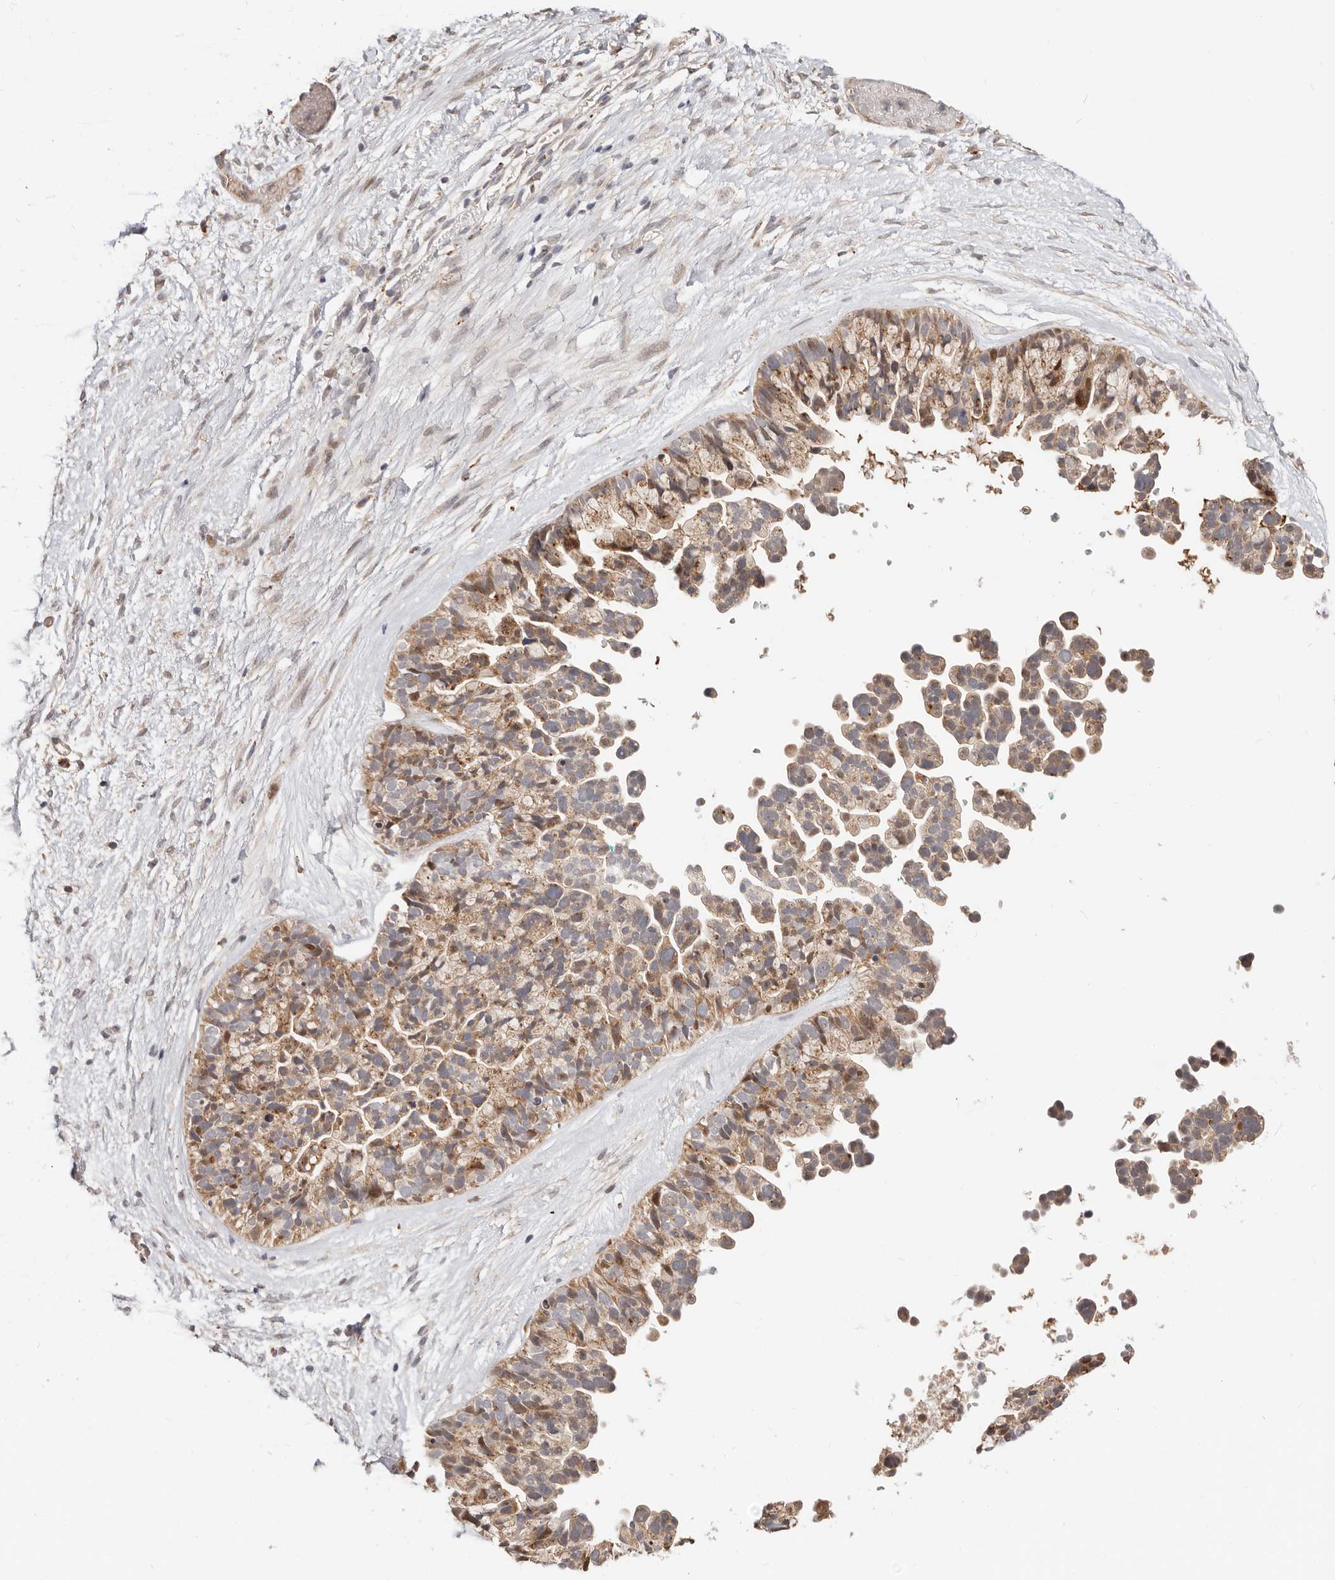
{"staining": {"intensity": "moderate", "quantity": ">75%", "location": "cytoplasmic/membranous,nuclear"}, "tissue": "ovarian cancer", "cell_type": "Tumor cells", "image_type": "cancer", "snomed": [{"axis": "morphology", "description": "Cystadenocarcinoma, serous, NOS"}, {"axis": "topography", "description": "Ovary"}], "caption": "Ovarian cancer (serous cystadenocarcinoma) was stained to show a protein in brown. There is medium levels of moderate cytoplasmic/membranous and nuclear staining in about >75% of tumor cells.", "gene": "ZRANB1", "patient": {"sex": "female", "age": 56}}